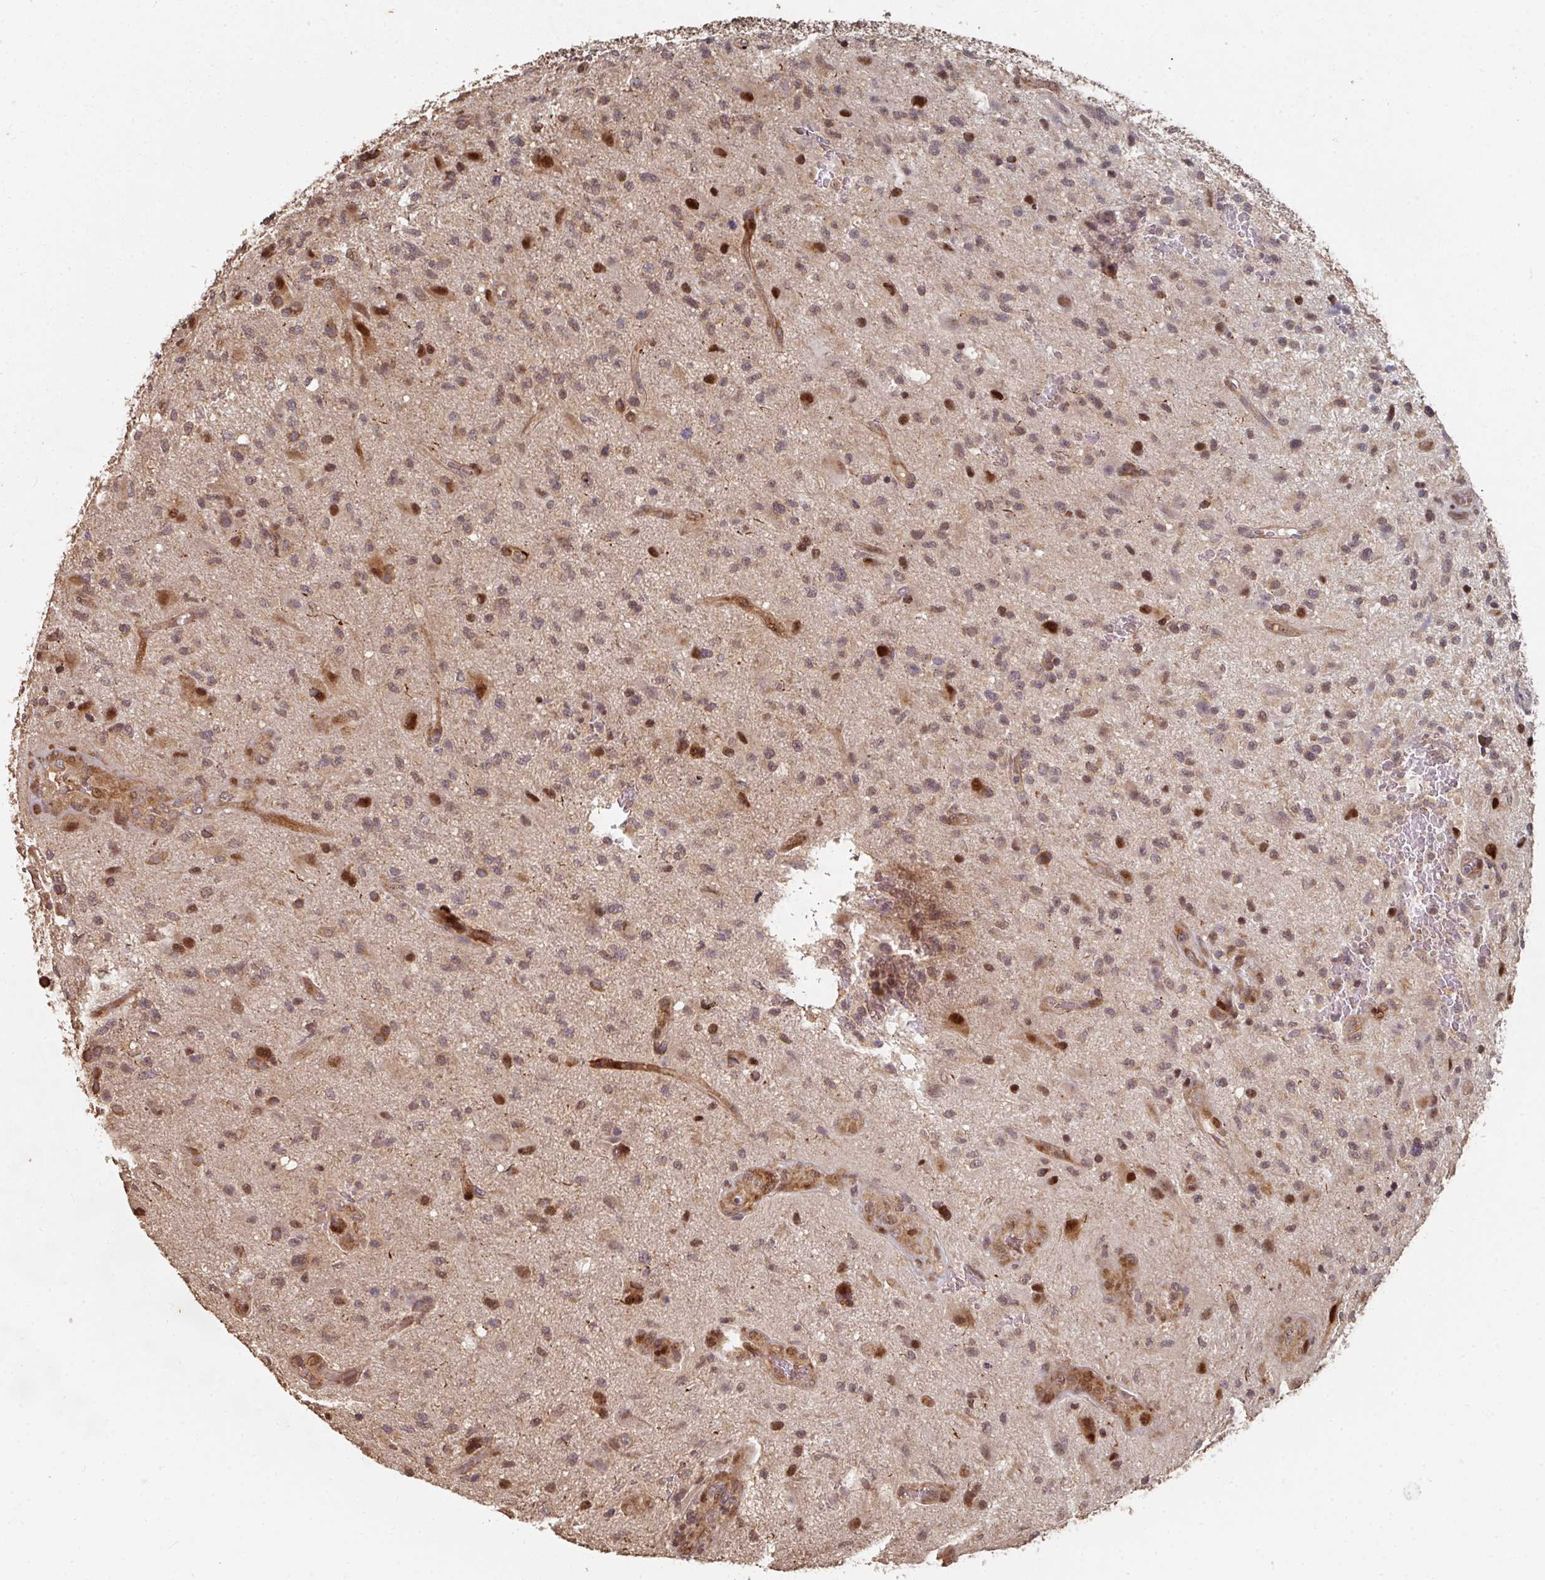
{"staining": {"intensity": "weak", "quantity": ">75%", "location": "cytoplasmic/membranous,nuclear"}, "tissue": "glioma", "cell_type": "Tumor cells", "image_type": "cancer", "snomed": [{"axis": "morphology", "description": "Glioma, malignant, High grade"}, {"axis": "topography", "description": "Brain"}], "caption": "Immunohistochemical staining of high-grade glioma (malignant) reveals weak cytoplasmic/membranous and nuclear protein expression in approximately >75% of tumor cells.", "gene": "CA7", "patient": {"sex": "male", "age": 67}}